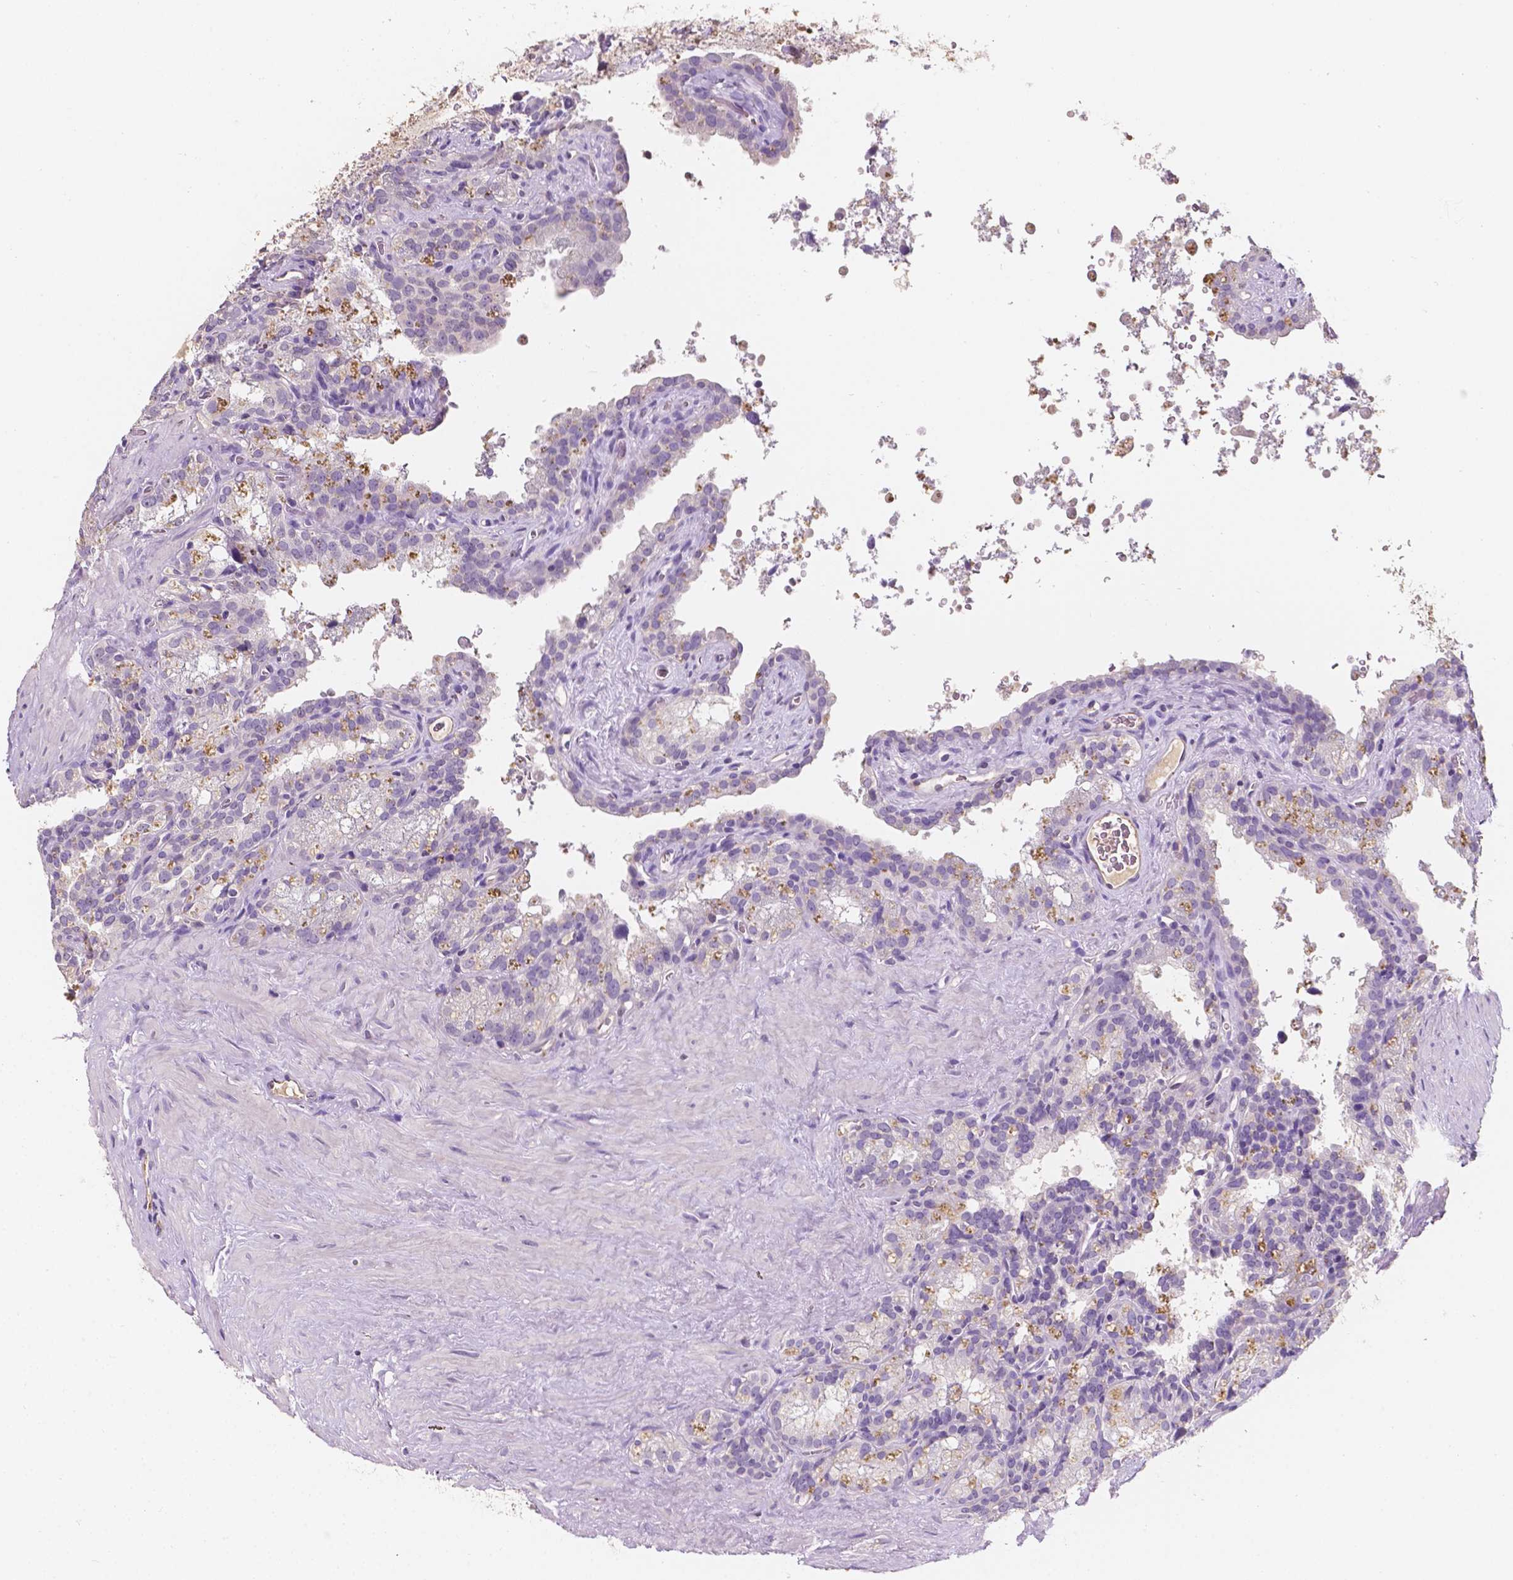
{"staining": {"intensity": "moderate", "quantity": "<25%", "location": "cytoplasmic/membranous"}, "tissue": "seminal vesicle", "cell_type": "Glandular cells", "image_type": "normal", "snomed": [{"axis": "morphology", "description": "Normal tissue, NOS"}, {"axis": "topography", "description": "Prostate"}, {"axis": "topography", "description": "Seminal veicle"}], "caption": "Protein expression analysis of unremarkable human seminal vesicle reveals moderate cytoplasmic/membranous positivity in approximately <25% of glandular cells. The staining is performed using DAB brown chromogen to label protein expression. The nuclei are counter-stained blue using hematoxylin.", "gene": "SLC22A4", "patient": {"sex": "male", "age": 71}}